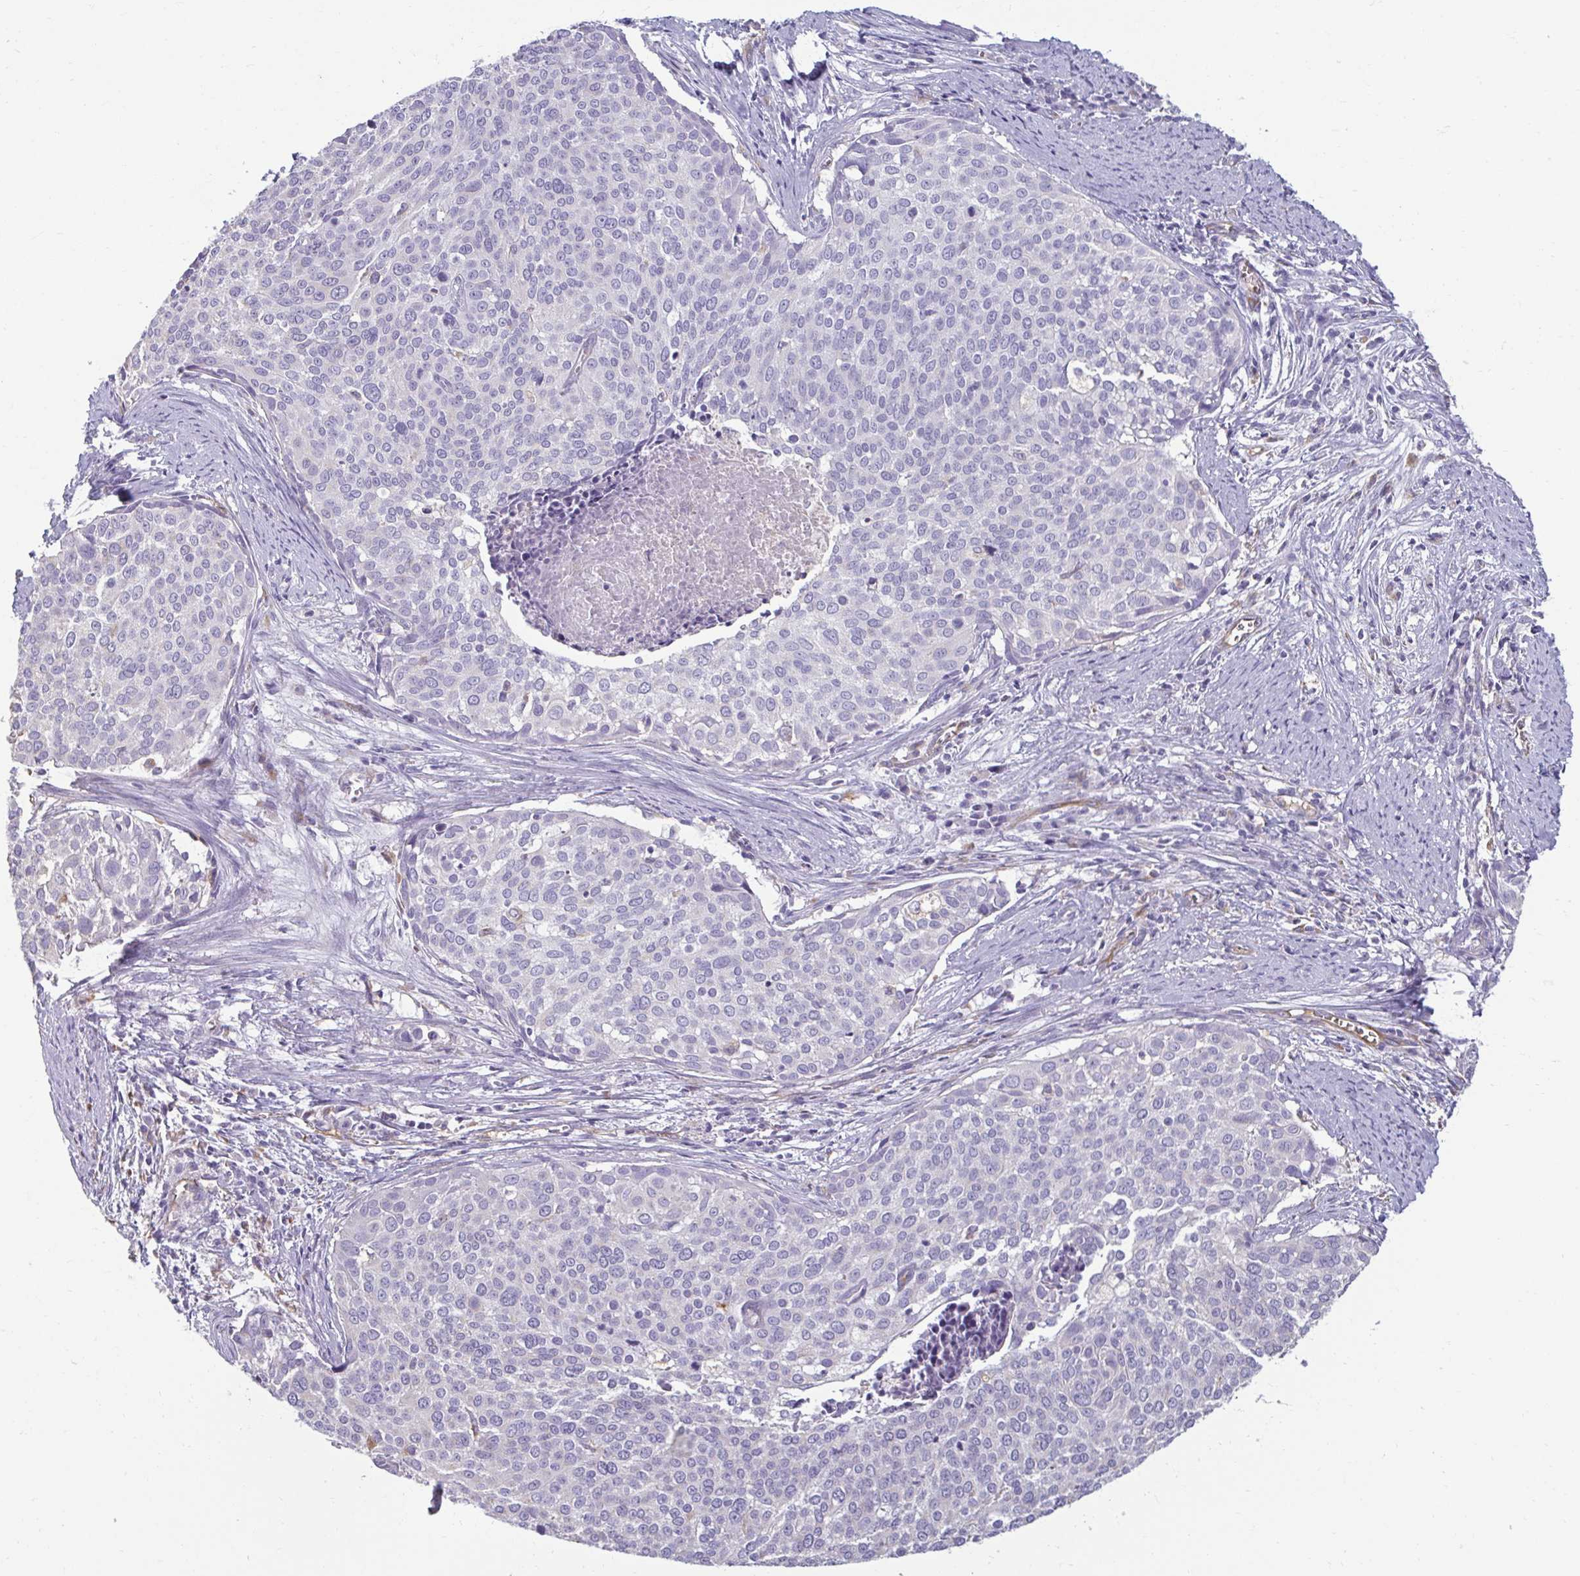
{"staining": {"intensity": "negative", "quantity": "none", "location": "none"}, "tissue": "cervical cancer", "cell_type": "Tumor cells", "image_type": "cancer", "snomed": [{"axis": "morphology", "description": "Squamous cell carcinoma, NOS"}, {"axis": "topography", "description": "Cervix"}], "caption": "This is an immunohistochemistry histopathology image of cervical squamous cell carcinoma. There is no positivity in tumor cells.", "gene": "PDE2A", "patient": {"sex": "female", "age": 39}}